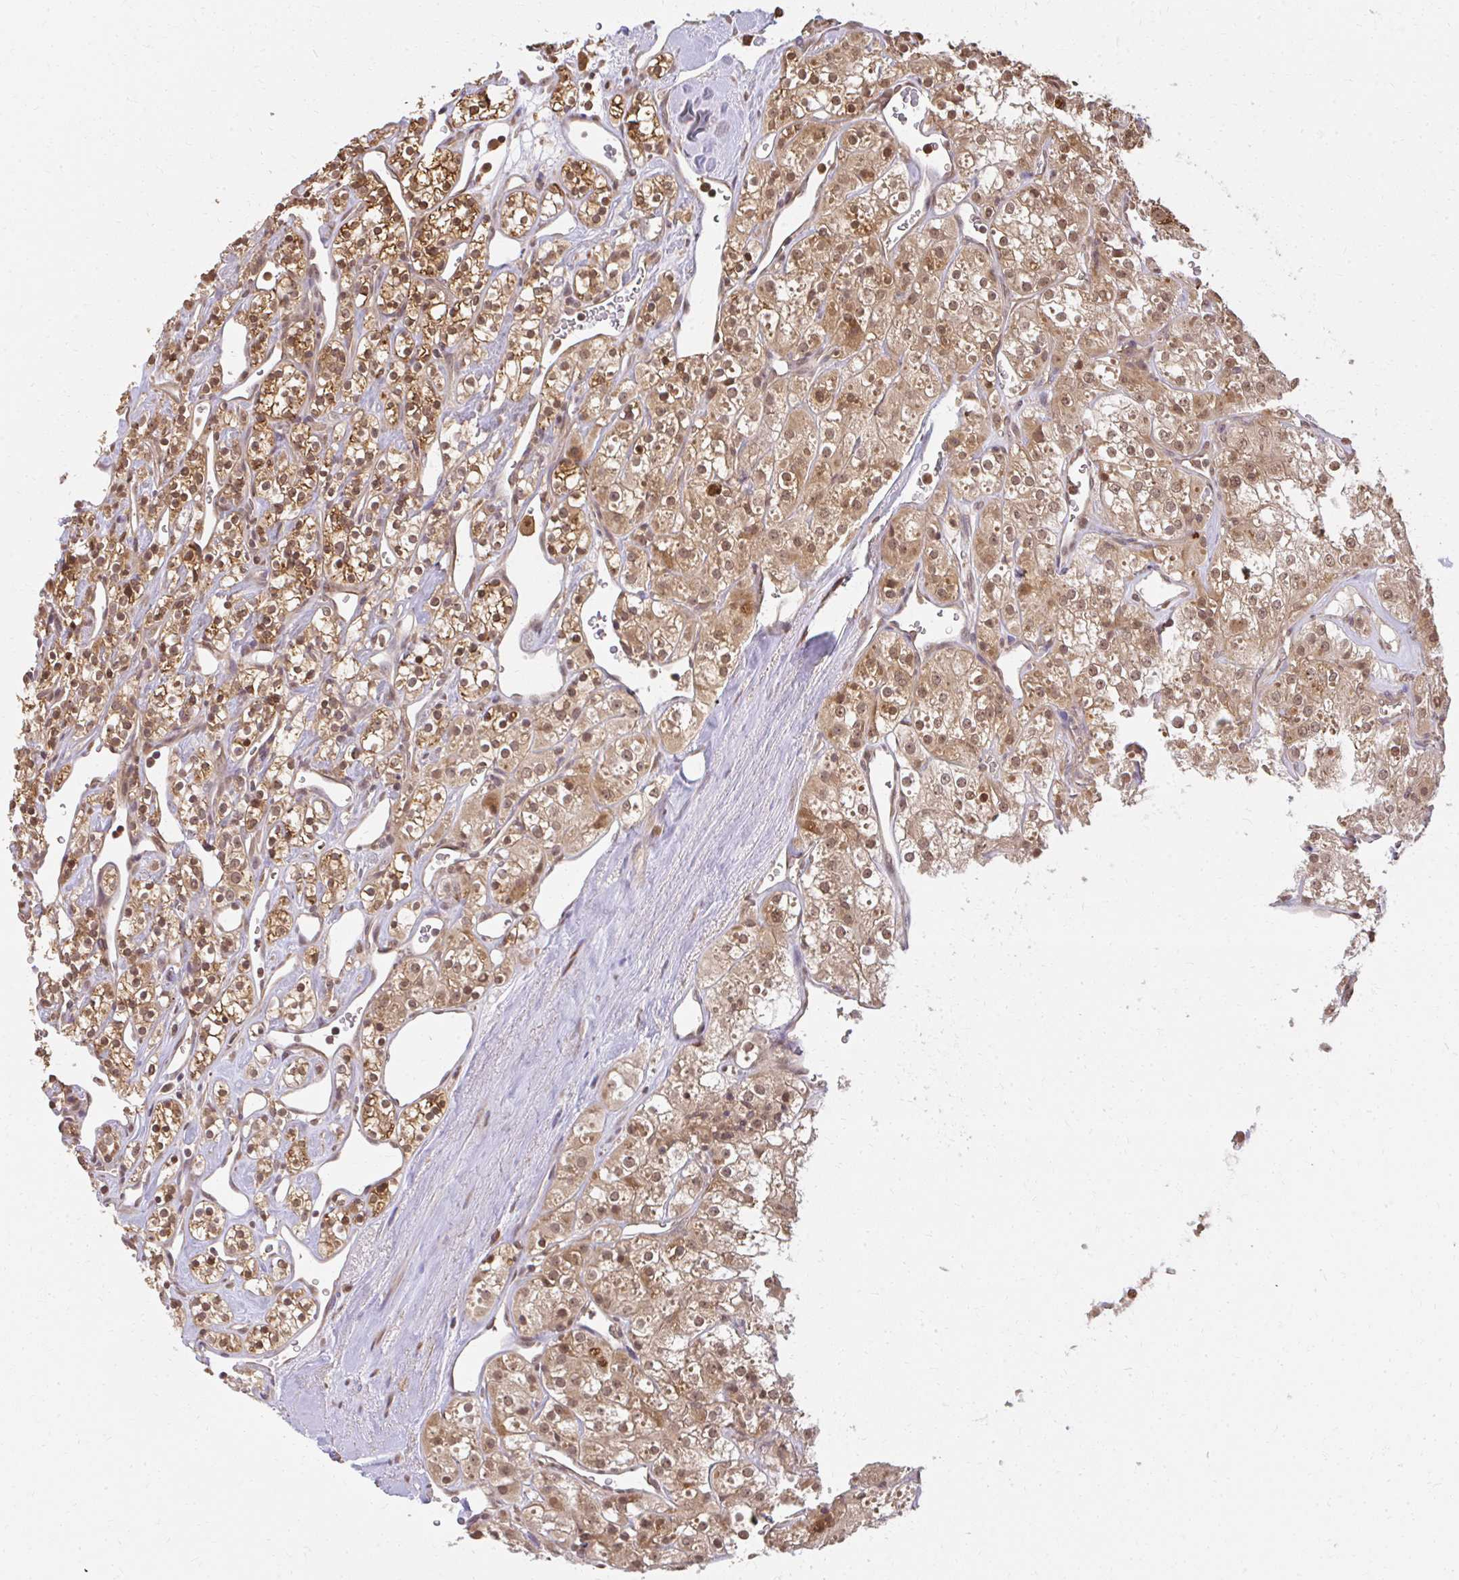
{"staining": {"intensity": "moderate", "quantity": ">75%", "location": "cytoplasmic/membranous,nuclear"}, "tissue": "renal cancer", "cell_type": "Tumor cells", "image_type": "cancer", "snomed": [{"axis": "morphology", "description": "Adenocarcinoma, NOS"}, {"axis": "topography", "description": "Kidney"}], "caption": "Human renal adenocarcinoma stained for a protein (brown) displays moderate cytoplasmic/membranous and nuclear positive positivity in approximately >75% of tumor cells.", "gene": "LARS2", "patient": {"sex": "male", "age": 77}}